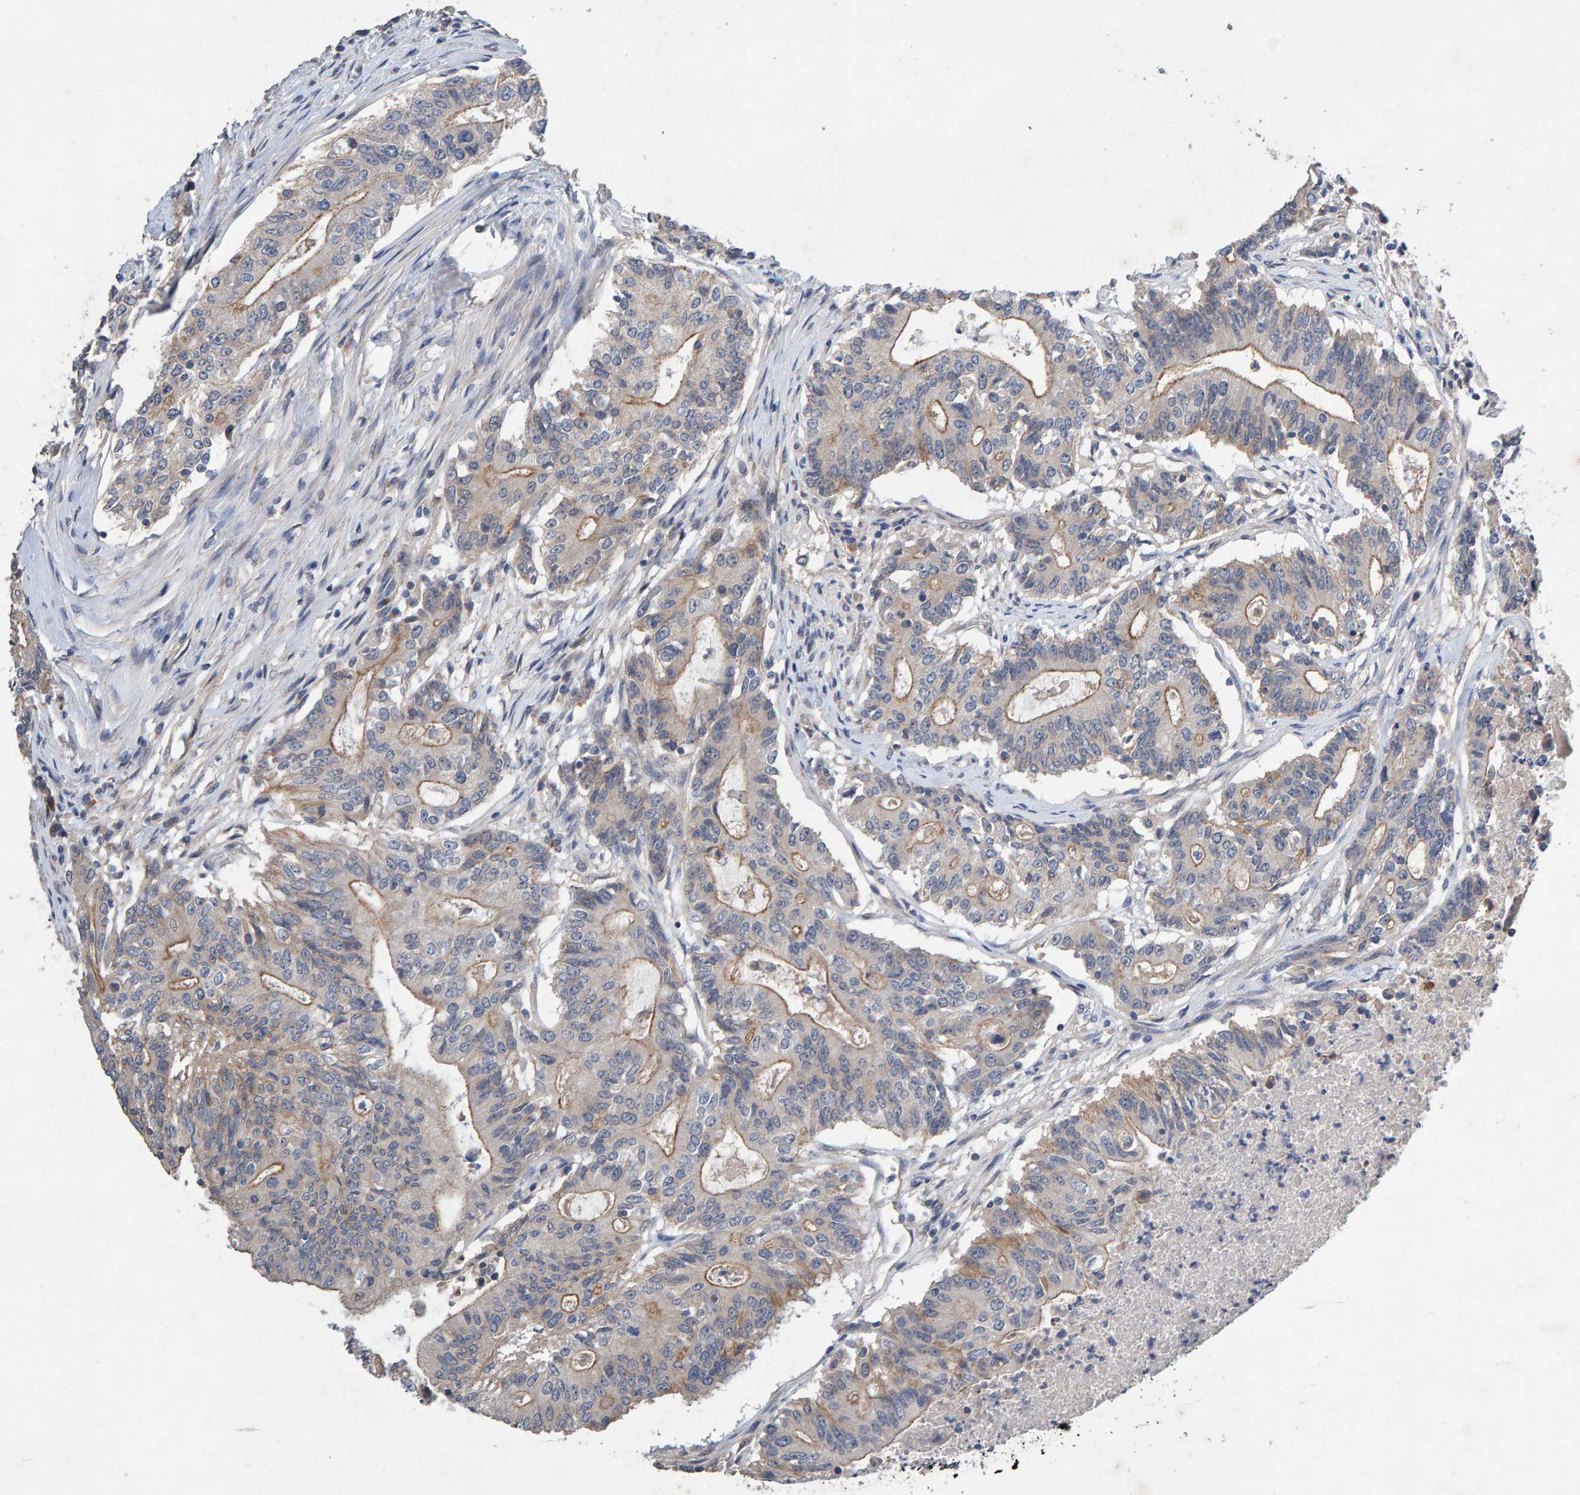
{"staining": {"intensity": "weak", "quantity": "25%-75%", "location": "cytoplasmic/membranous"}, "tissue": "colorectal cancer", "cell_type": "Tumor cells", "image_type": "cancer", "snomed": [{"axis": "morphology", "description": "Adenocarcinoma, NOS"}, {"axis": "topography", "description": "Colon"}], "caption": "Tumor cells demonstrate low levels of weak cytoplasmic/membranous positivity in approximately 25%-75% of cells in human colorectal adenocarcinoma.", "gene": "EFR3A", "patient": {"sex": "female", "age": 77}}